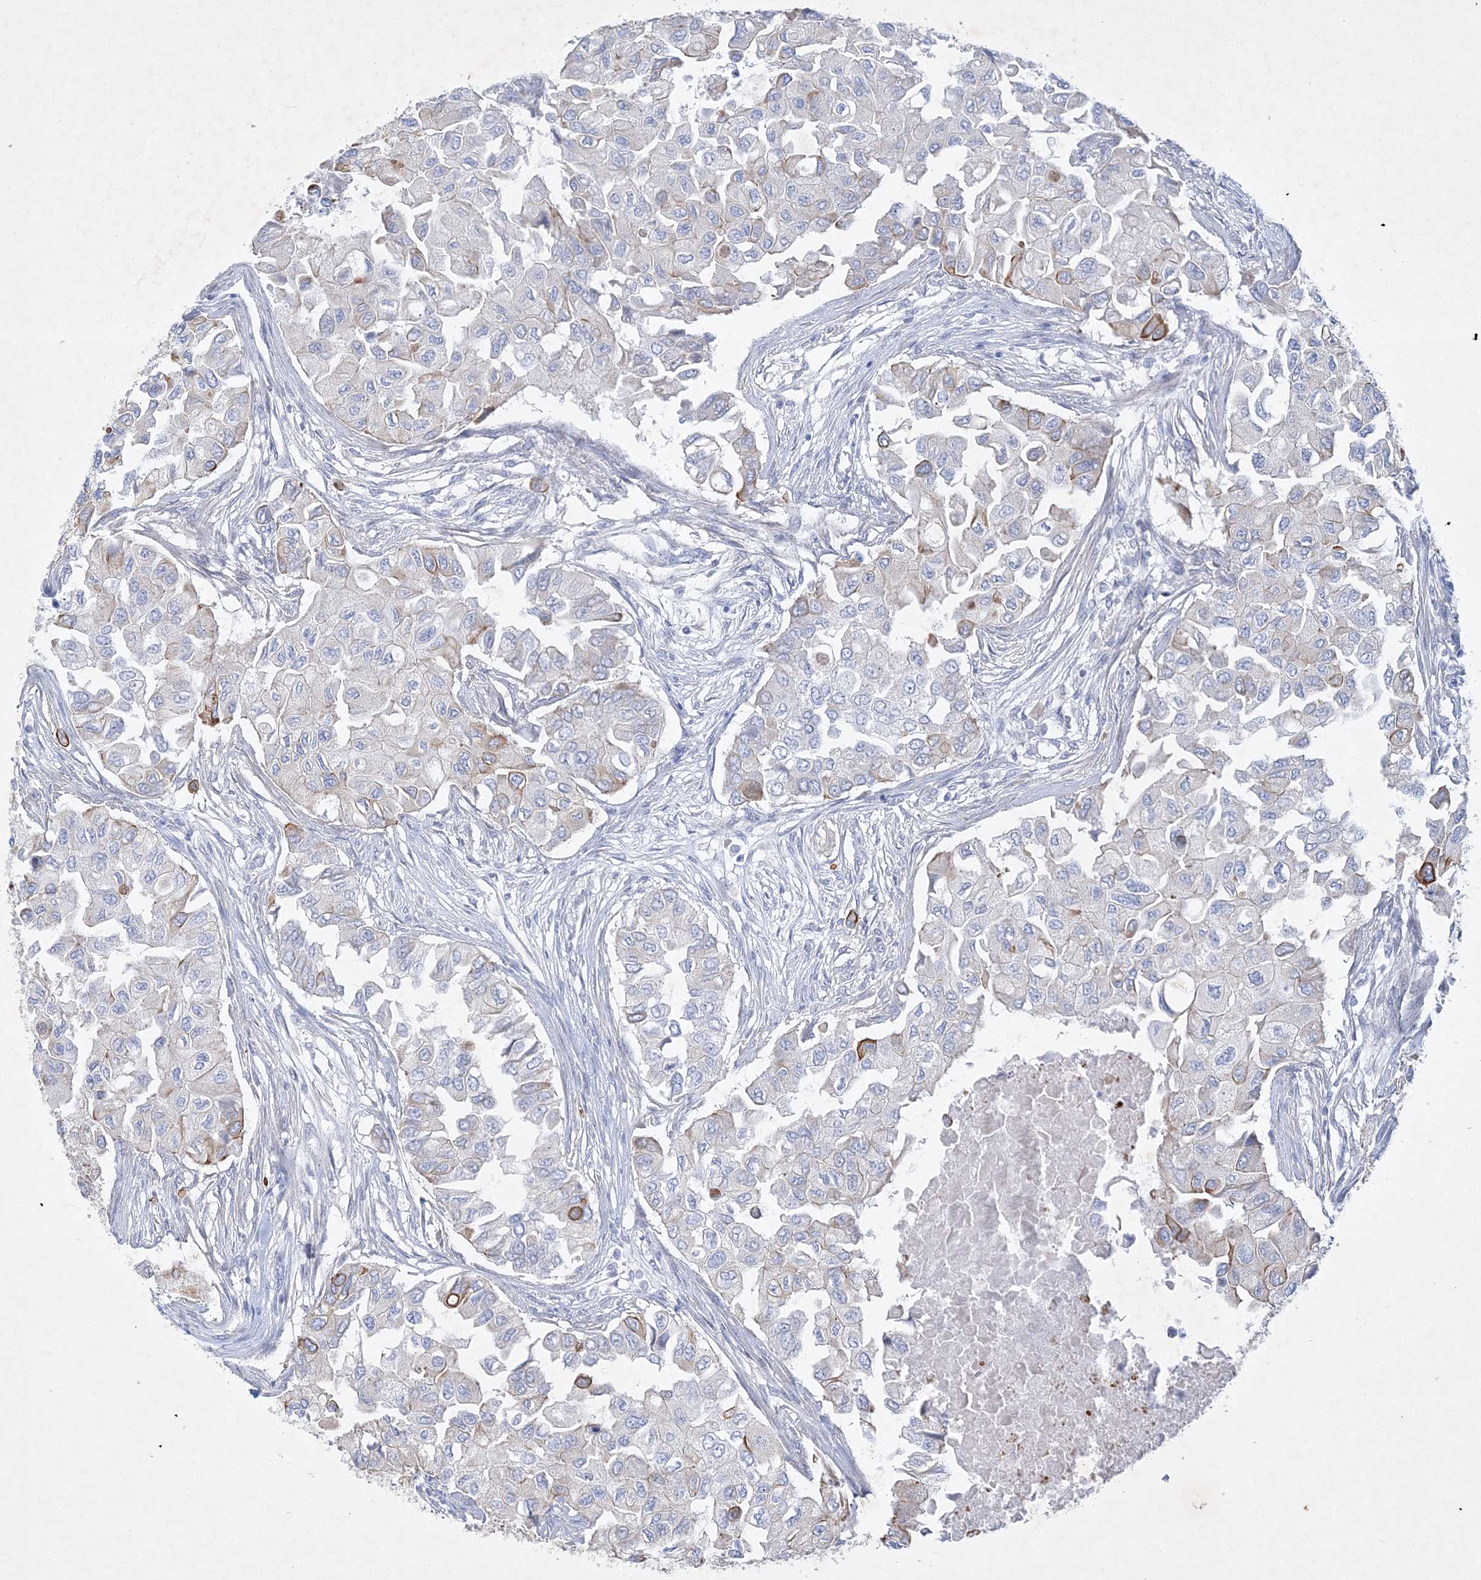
{"staining": {"intensity": "moderate", "quantity": "<25%", "location": "cytoplasmic/membranous"}, "tissue": "breast cancer", "cell_type": "Tumor cells", "image_type": "cancer", "snomed": [{"axis": "morphology", "description": "Normal tissue, NOS"}, {"axis": "morphology", "description": "Duct carcinoma"}, {"axis": "topography", "description": "Breast"}], "caption": "A brown stain labels moderate cytoplasmic/membranous staining of a protein in human breast intraductal carcinoma tumor cells.", "gene": "FARSB", "patient": {"sex": "female", "age": 49}}